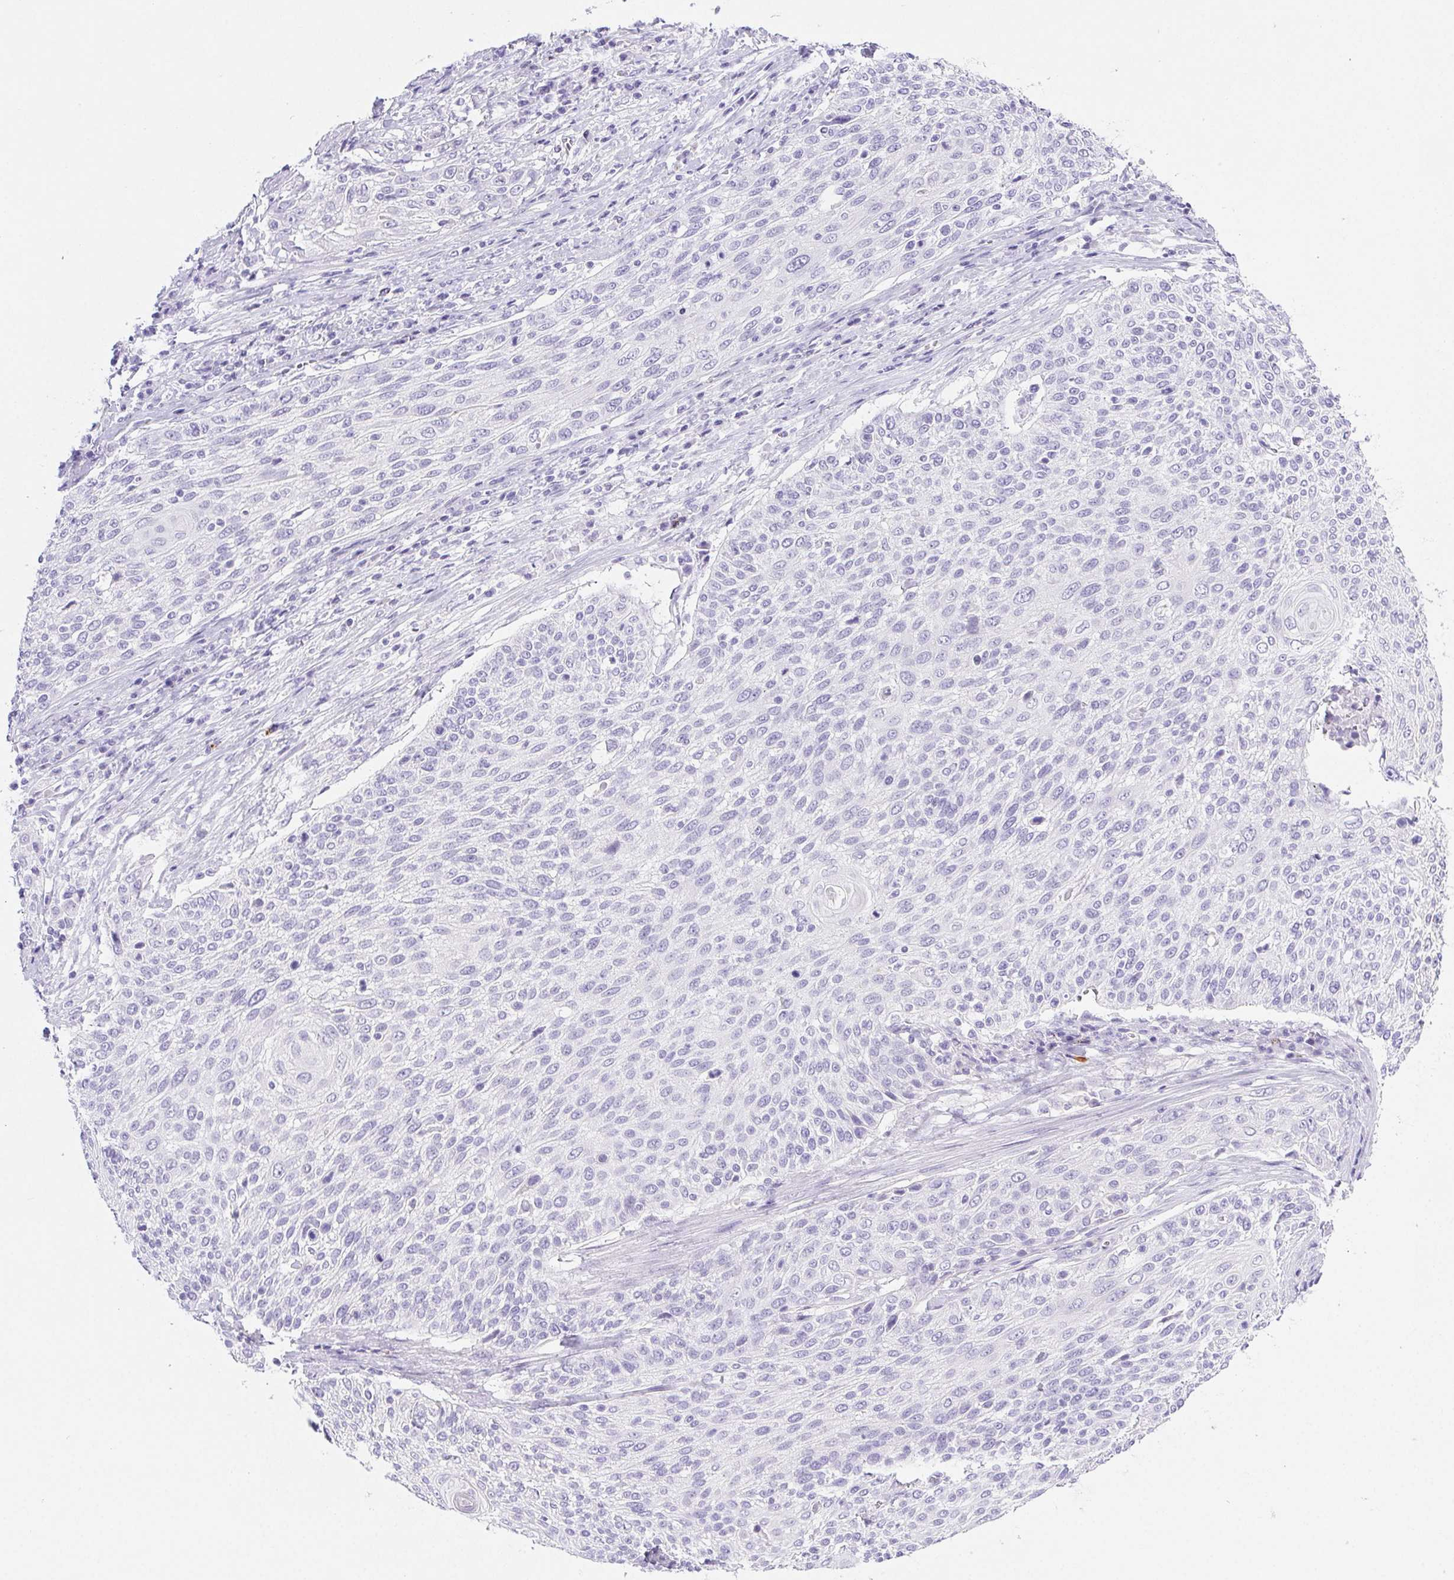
{"staining": {"intensity": "negative", "quantity": "none", "location": "none"}, "tissue": "cervical cancer", "cell_type": "Tumor cells", "image_type": "cancer", "snomed": [{"axis": "morphology", "description": "Squamous cell carcinoma, NOS"}, {"axis": "topography", "description": "Cervix"}], "caption": "A high-resolution histopathology image shows IHC staining of squamous cell carcinoma (cervical), which reveals no significant staining in tumor cells.", "gene": "PNLIP", "patient": {"sex": "female", "age": 31}}